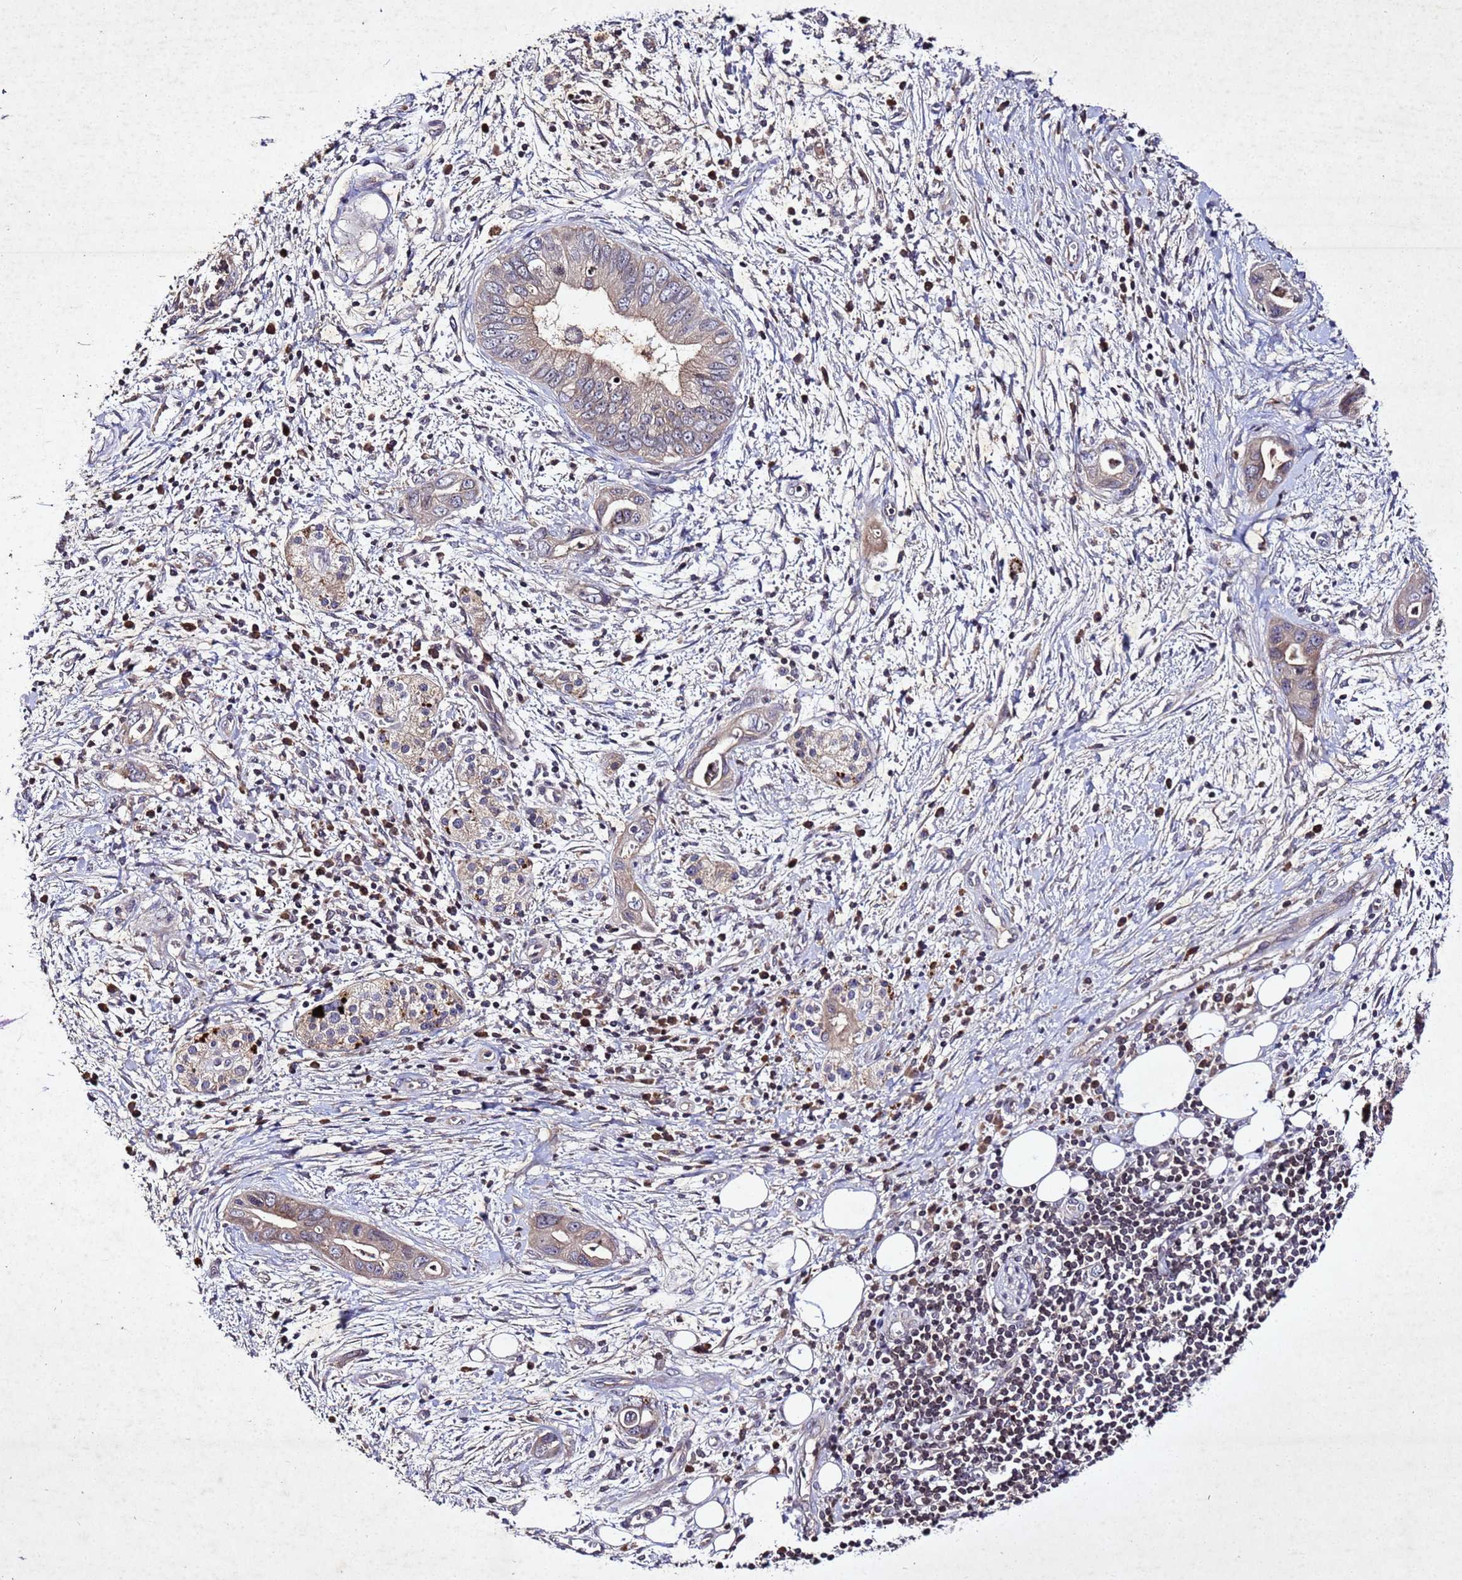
{"staining": {"intensity": "weak", "quantity": ">75%", "location": "cytoplasmic/membranous"}, "tissue": "pancreatic cancer", "cell_type": "Tumor cells", "image_type": "cancer", "snomed": [{"axis": "morphology", "description": "Adenocarcinoma, NOS"}, {"axis": "topography", "description": "Pancreas"}], "caption": "A histopathology image showing weak cytoplasmic/membranous staining in about >75% of tumor cells in pancreatic adenocarcinoma, as visualized by brown immunohistochemical staining.", "gene": "SV2B", "patient": {"sex": "male", "age": 75}}